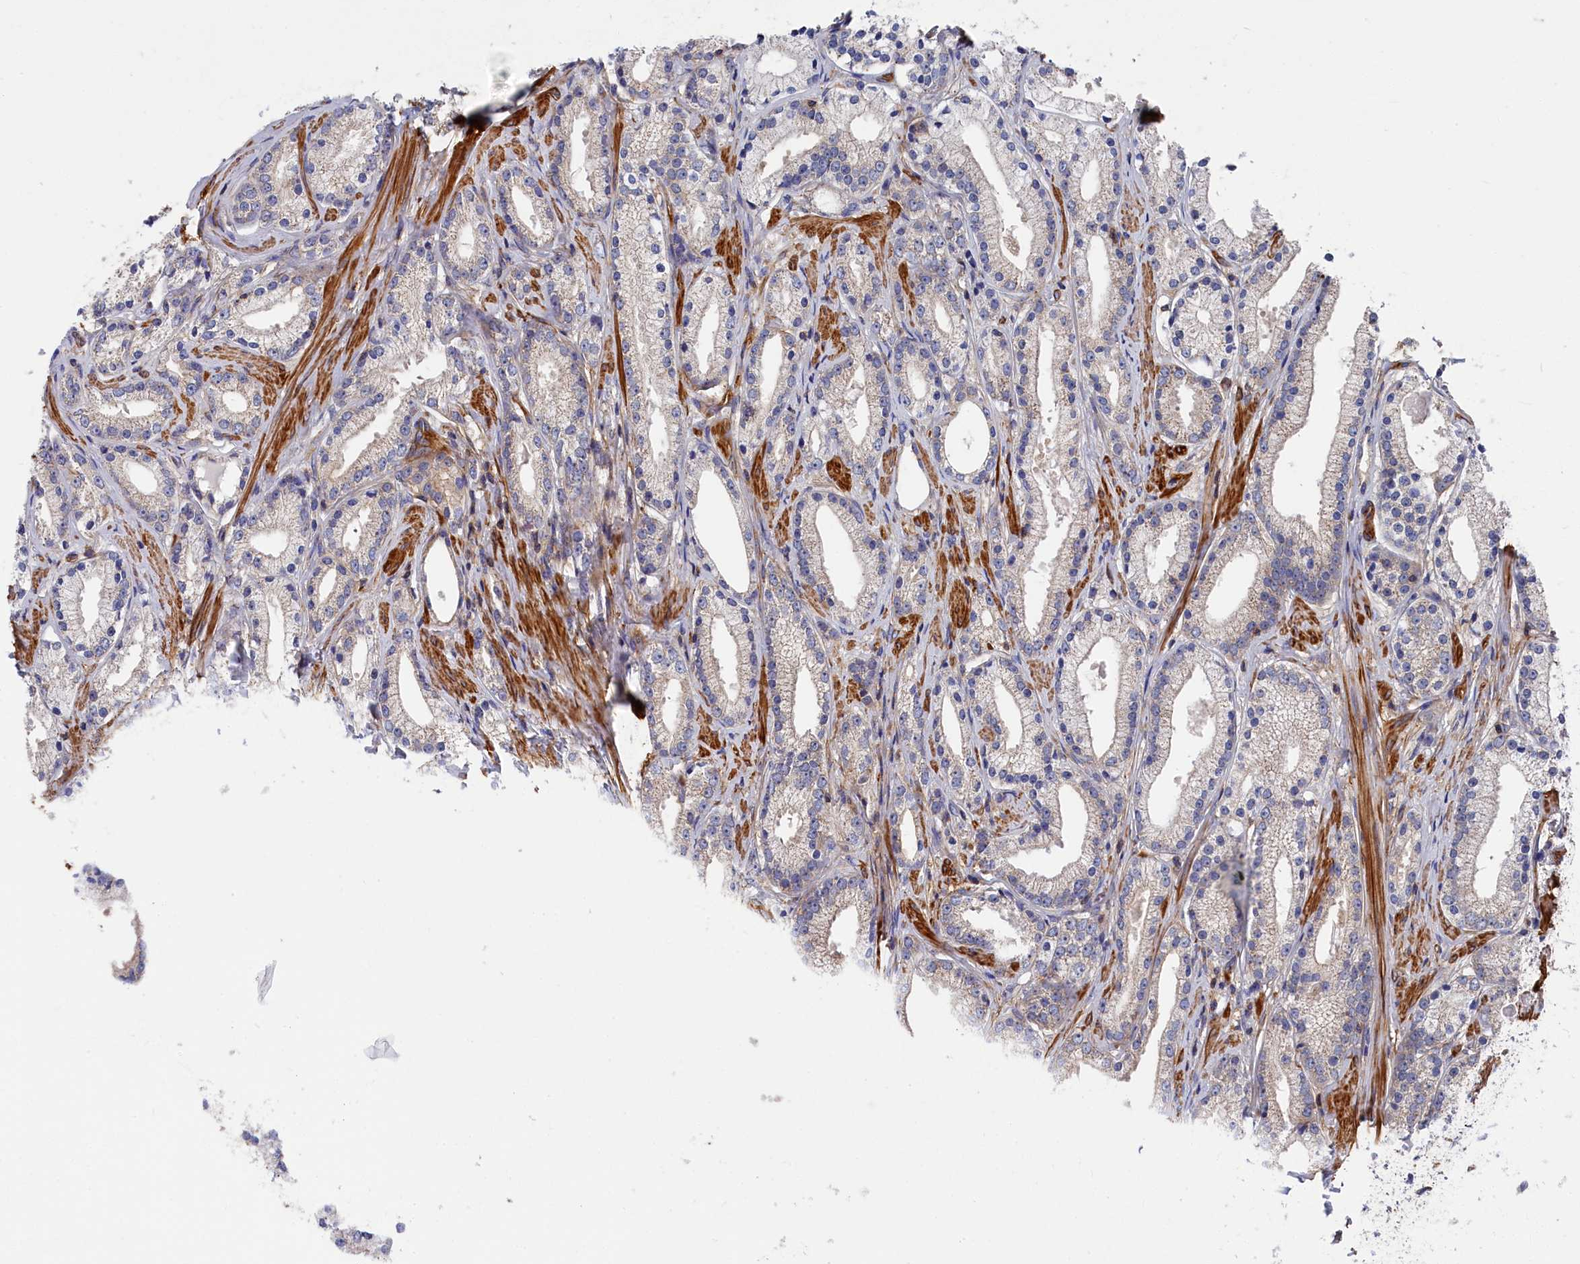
{"staining": {"intensity": "negative", "quantity": "none", "location": "none"}, "tissue": "prostate cancer", "cell_type": "Tumor cells", "image_type": "cancer", "snomed": [{"axis": "morphology", "description": "Adenocarcinoma, Low grade"}, {"axis": "topography", "description": "Prostate"}], "caption": "Tumor cells are negative for brown protein staining in prostate cancer (low-grade adenocarcinoma). Brightfield microscopy of IHC stained with DAB (3,3'-diaminobenzidine) (brown) and hematoxylin (blue), captured at high magnification.", "gene": "LDHD", "patient": {"sex": "male", "age": 57}}